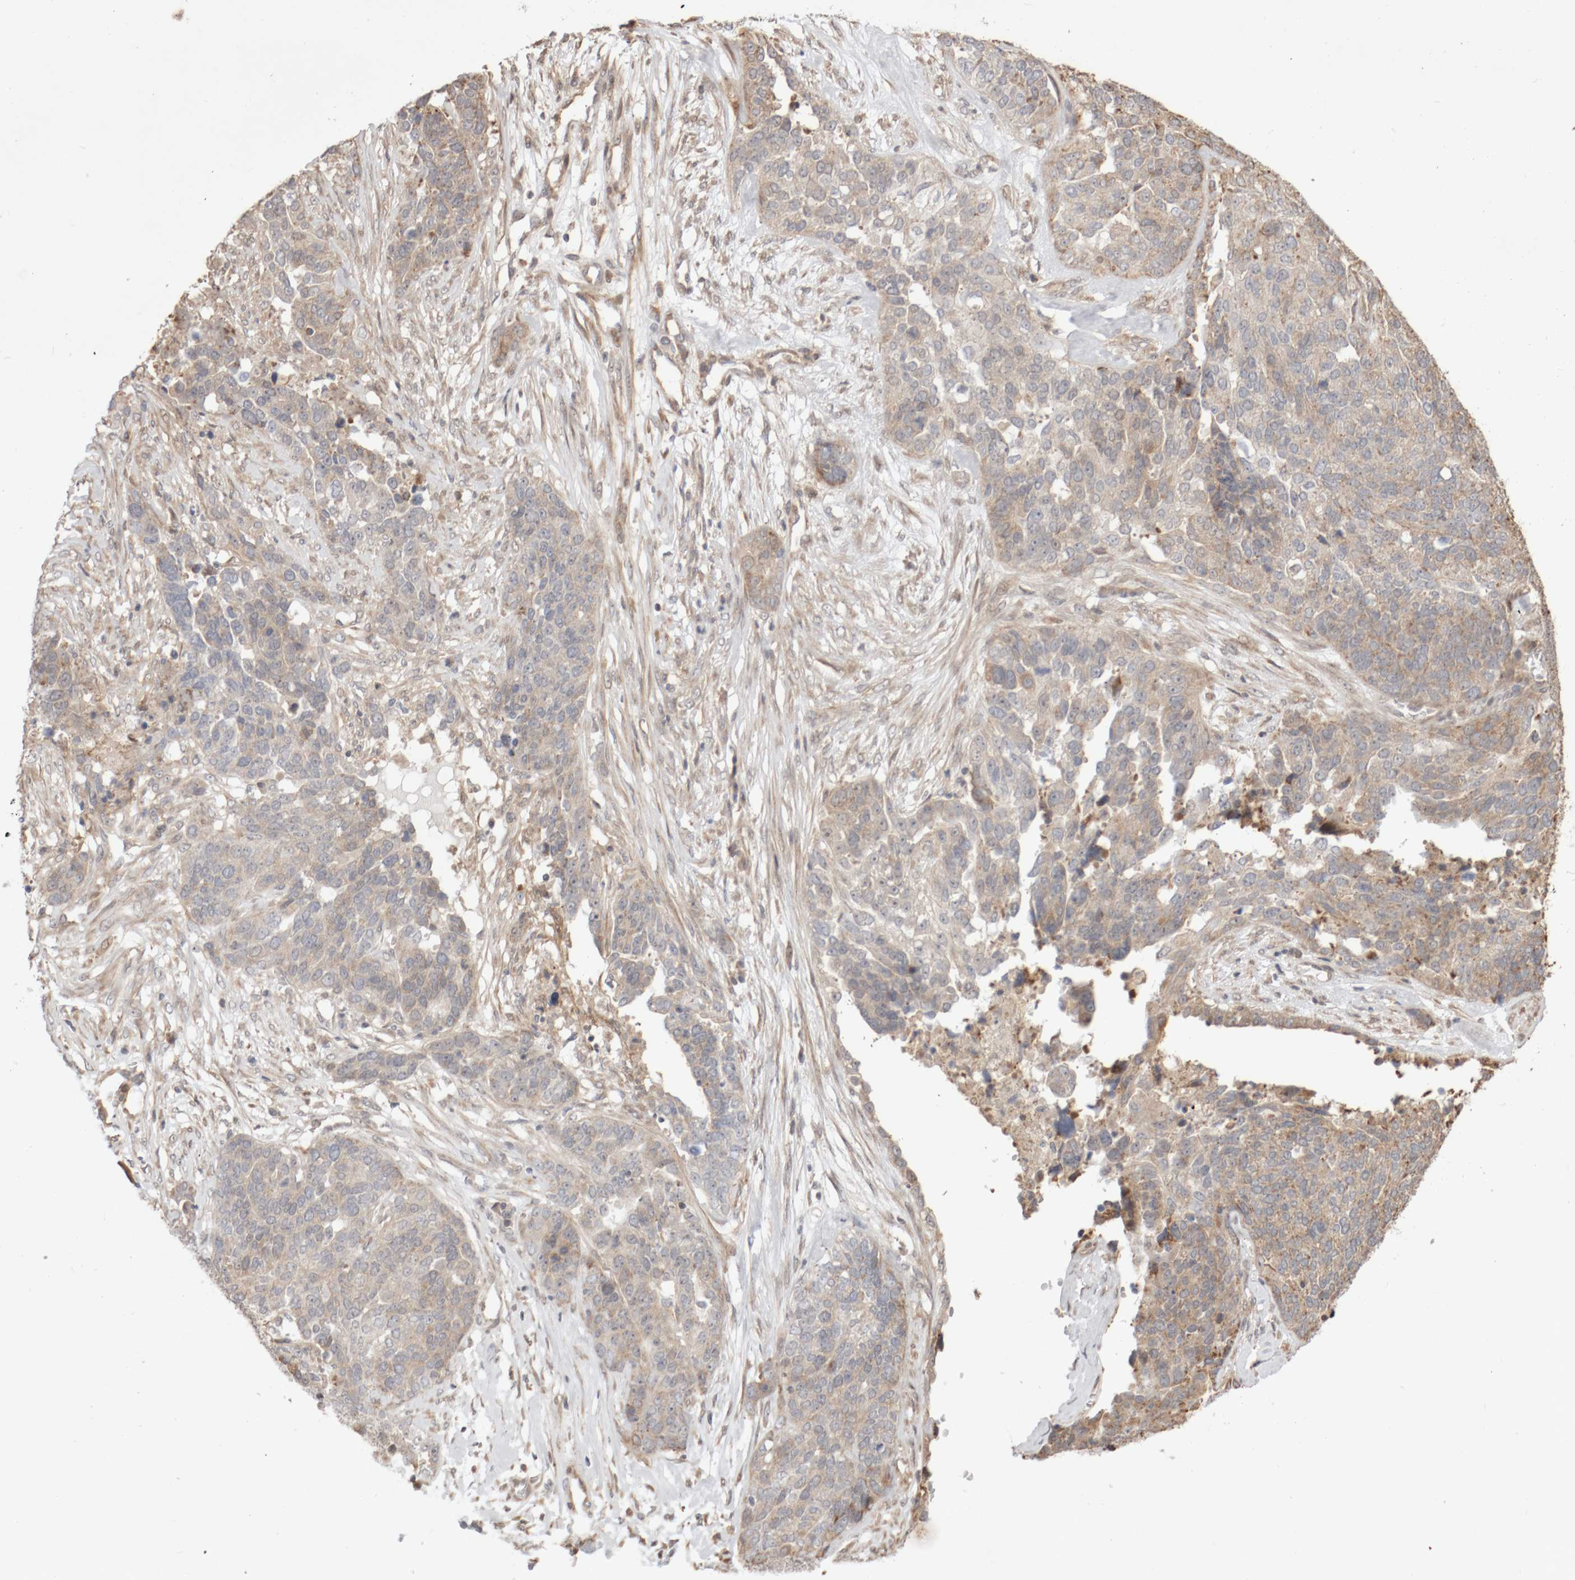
{"staining": {"intensity": "weak", "quantity": "<25%", "location": "cytoplasmic/membranous"}, "tissue": "ovarian cancer", "cell_type": "Tumor cells", "image_type": "cancer", "snomed": [{"axis": "morphology", "description": "Cystadenocarcinoma, serous, NOS"}, {"axis": "topography", "description": "Ovary"}], "caption": "This is an IHC photomicrograph of human ovarian cancer (serous cystadenocarcinoma). There is no positivity in tumor cells.", "gene": "DPH7", "patient": {"sex": "female", "age": 44}}